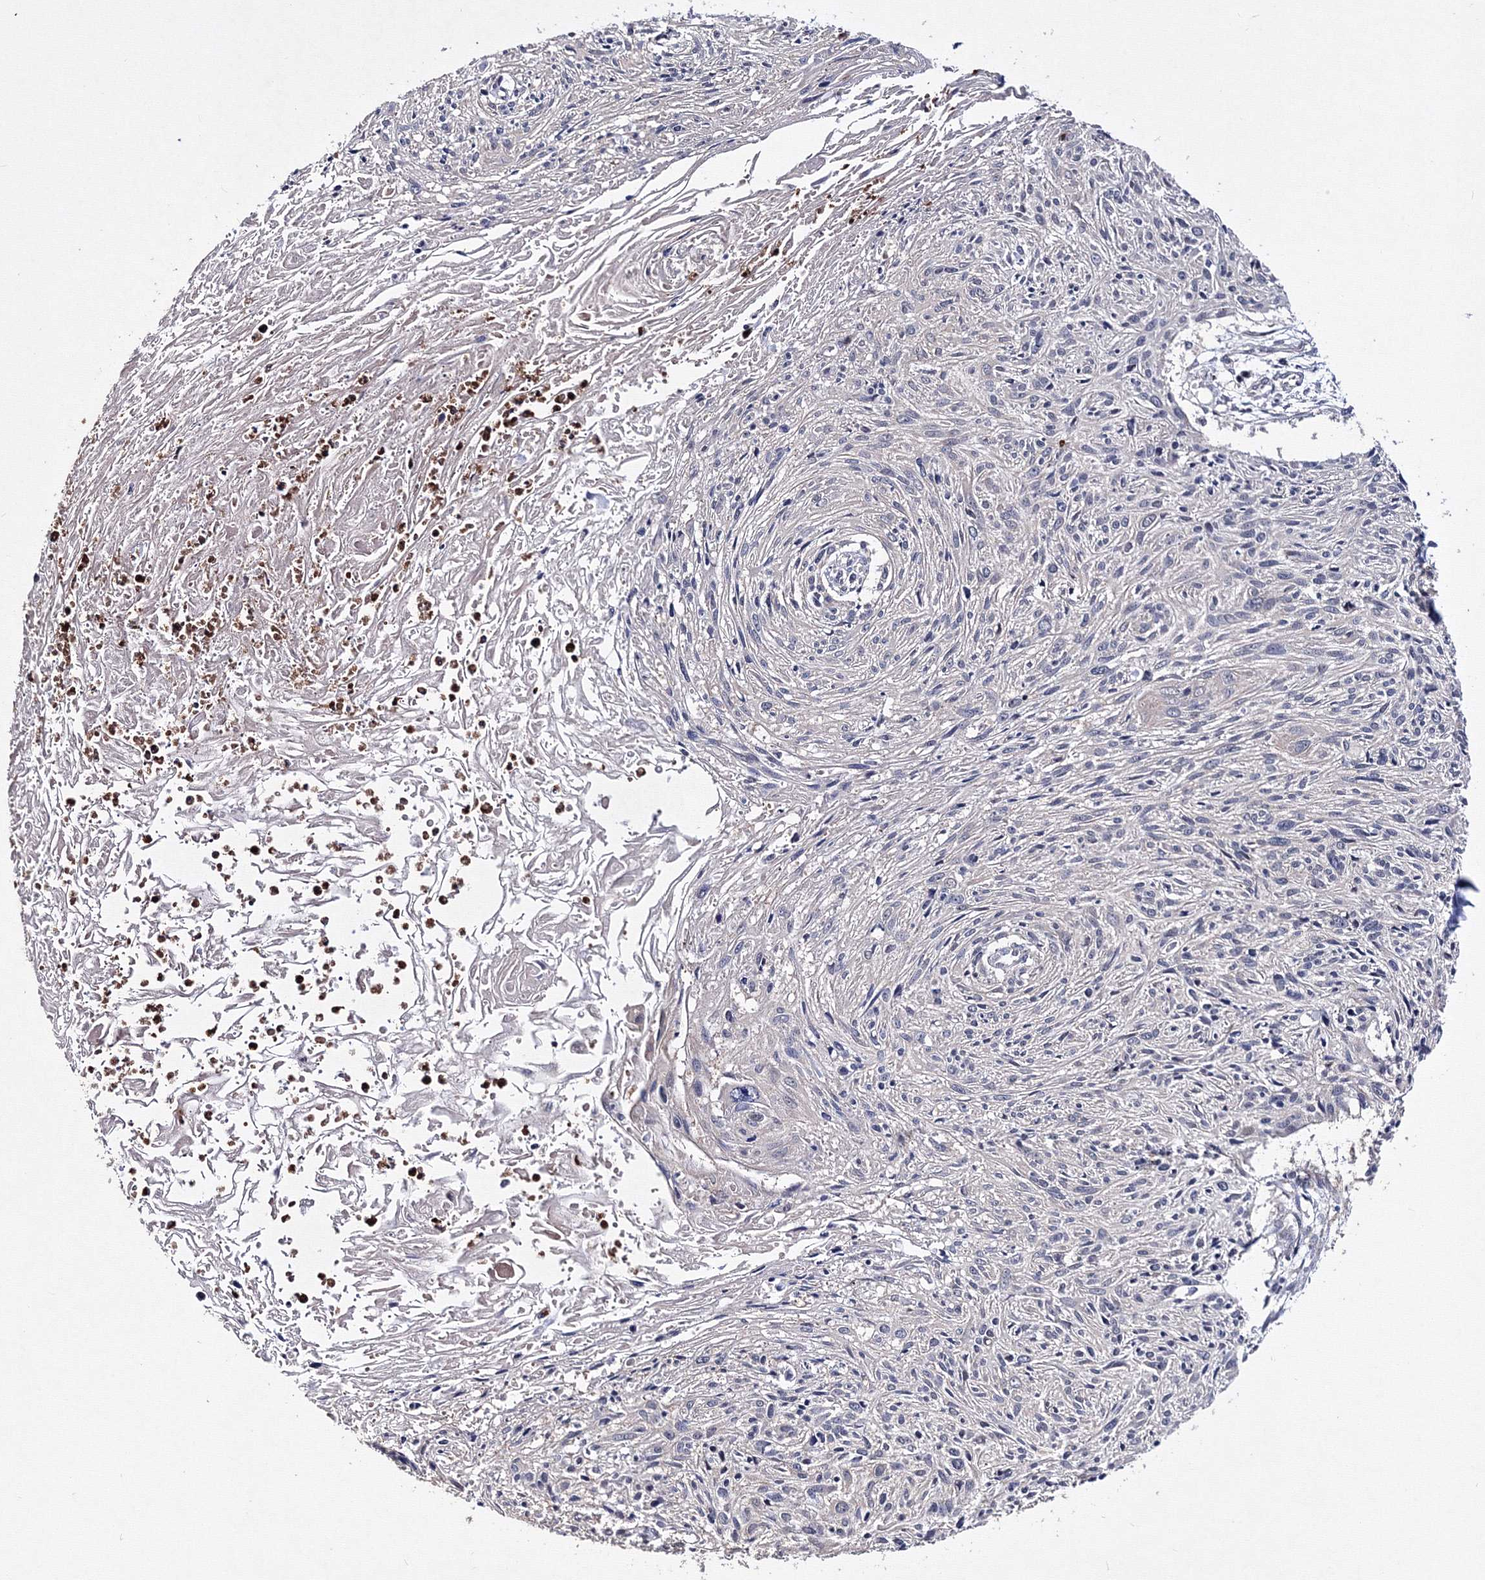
{"staining": {"intensity": "negative", "quantity": "none", "location": "none"}, "tissue": "cervical cancer", "cell_type": "Tumor cells", "image_type": "cancer", "snomed": [{"axis": "morphology", "description": "Squamous cell carcinoma, NOS"}, {"axis": "topography", "description": "Cervix"}], "caption": "Immunohistochemistry micrograph of neoplastic tissue: cervical squamous cell carcinoma stained with DAB (3,3'-diaminobenzidine) displays no significant protein expression in tumor cells.", "gene": "PHYKPL", "patient": {"sex": "female", "age": 51}}